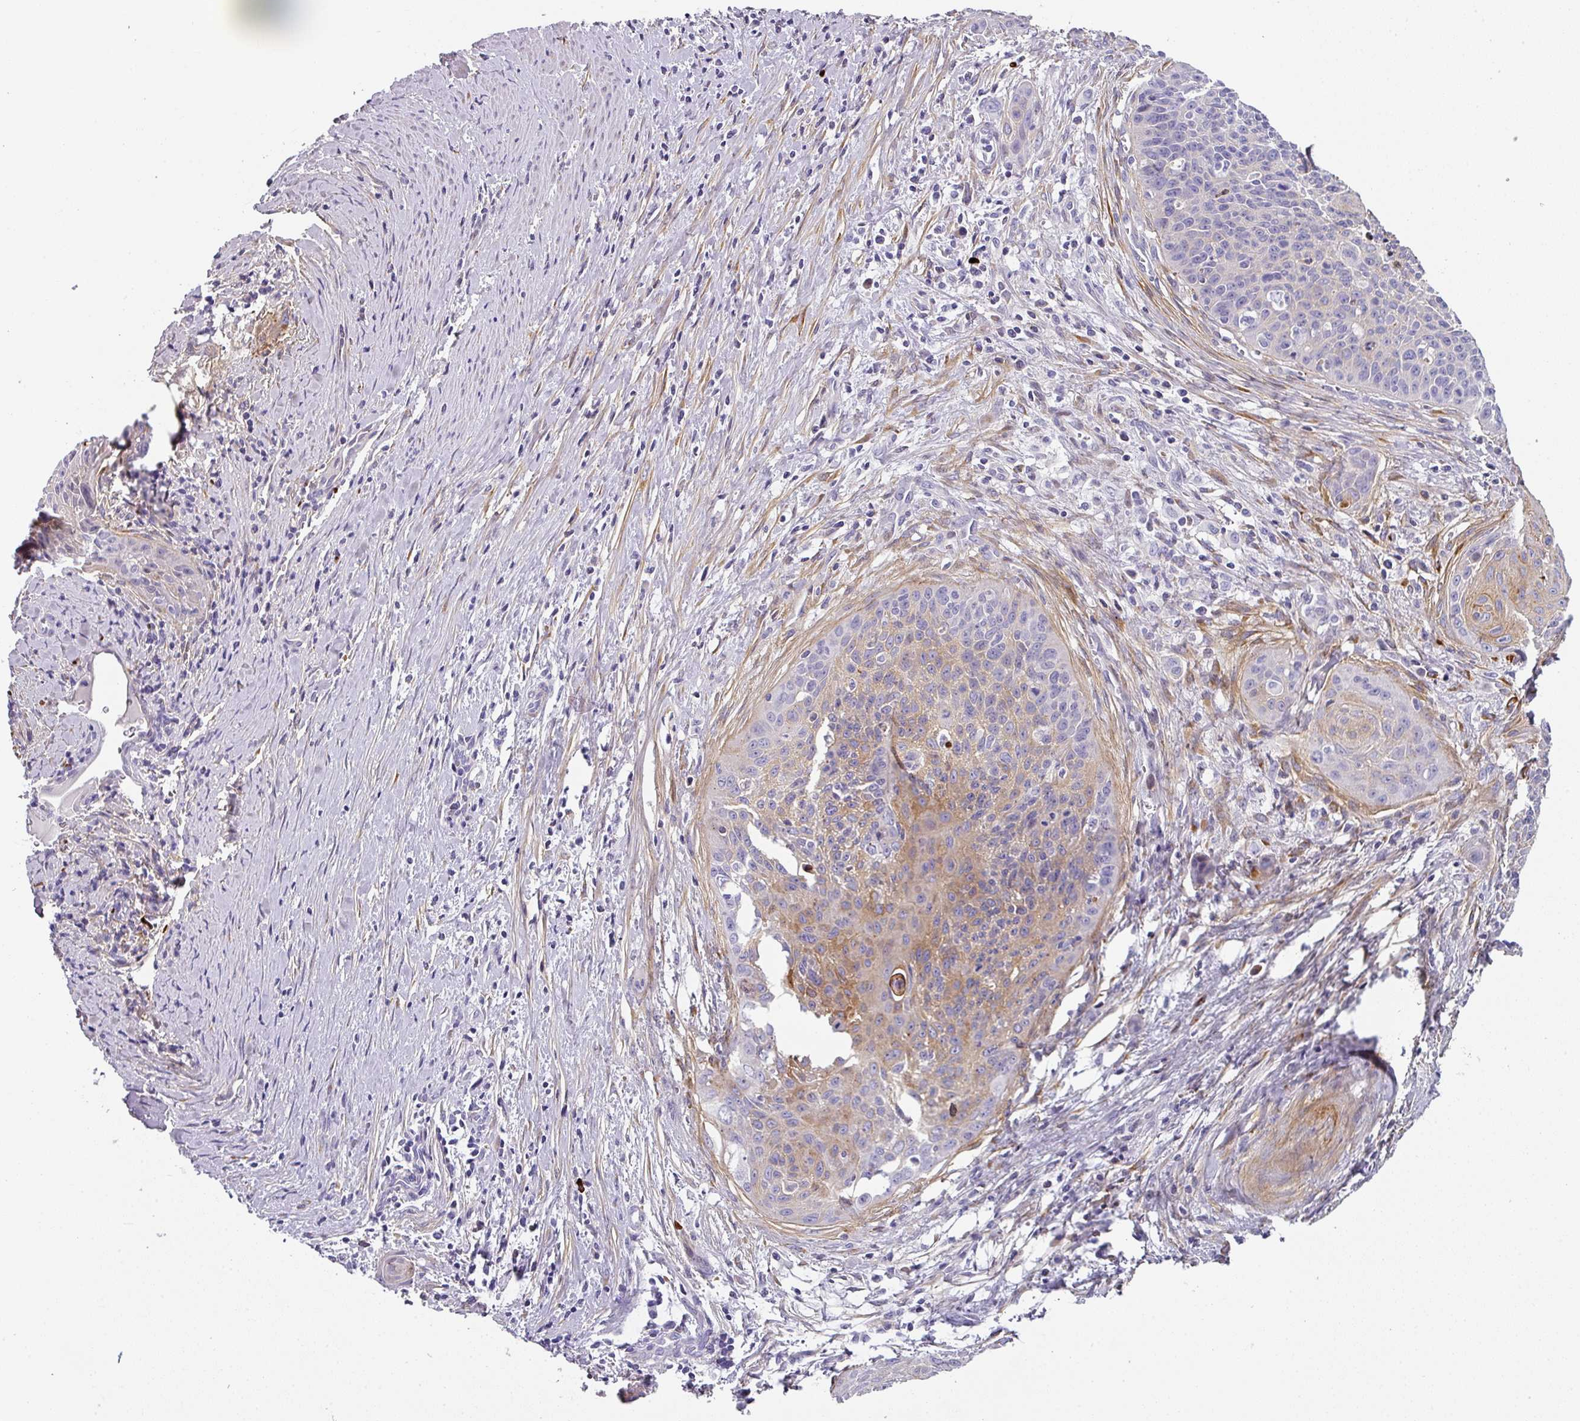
{"staining": {"intensity": "weak", "quantity": "25%-75%", "location": "cytoplasmic/membranous,nuclear"}, "tissue": "cervical cancer", "cell_type": "Tumor cells", "image_type": "cancer", "snomed": [{"axis": "morphology", "description": "Squamous cell carcinoma, NOS"}, {"axis": "topography", "description": "Cervix"}], "caption": "This photomicrograph displays IHC staining of cervical squamous cell carcinoma, with low weak cytoplasmic/membranous and nuclear positivity in approximately 25%-75% of tumor cells.", "gene": "ANKRD29", "patient": {"sex": "female", "age": 55}}